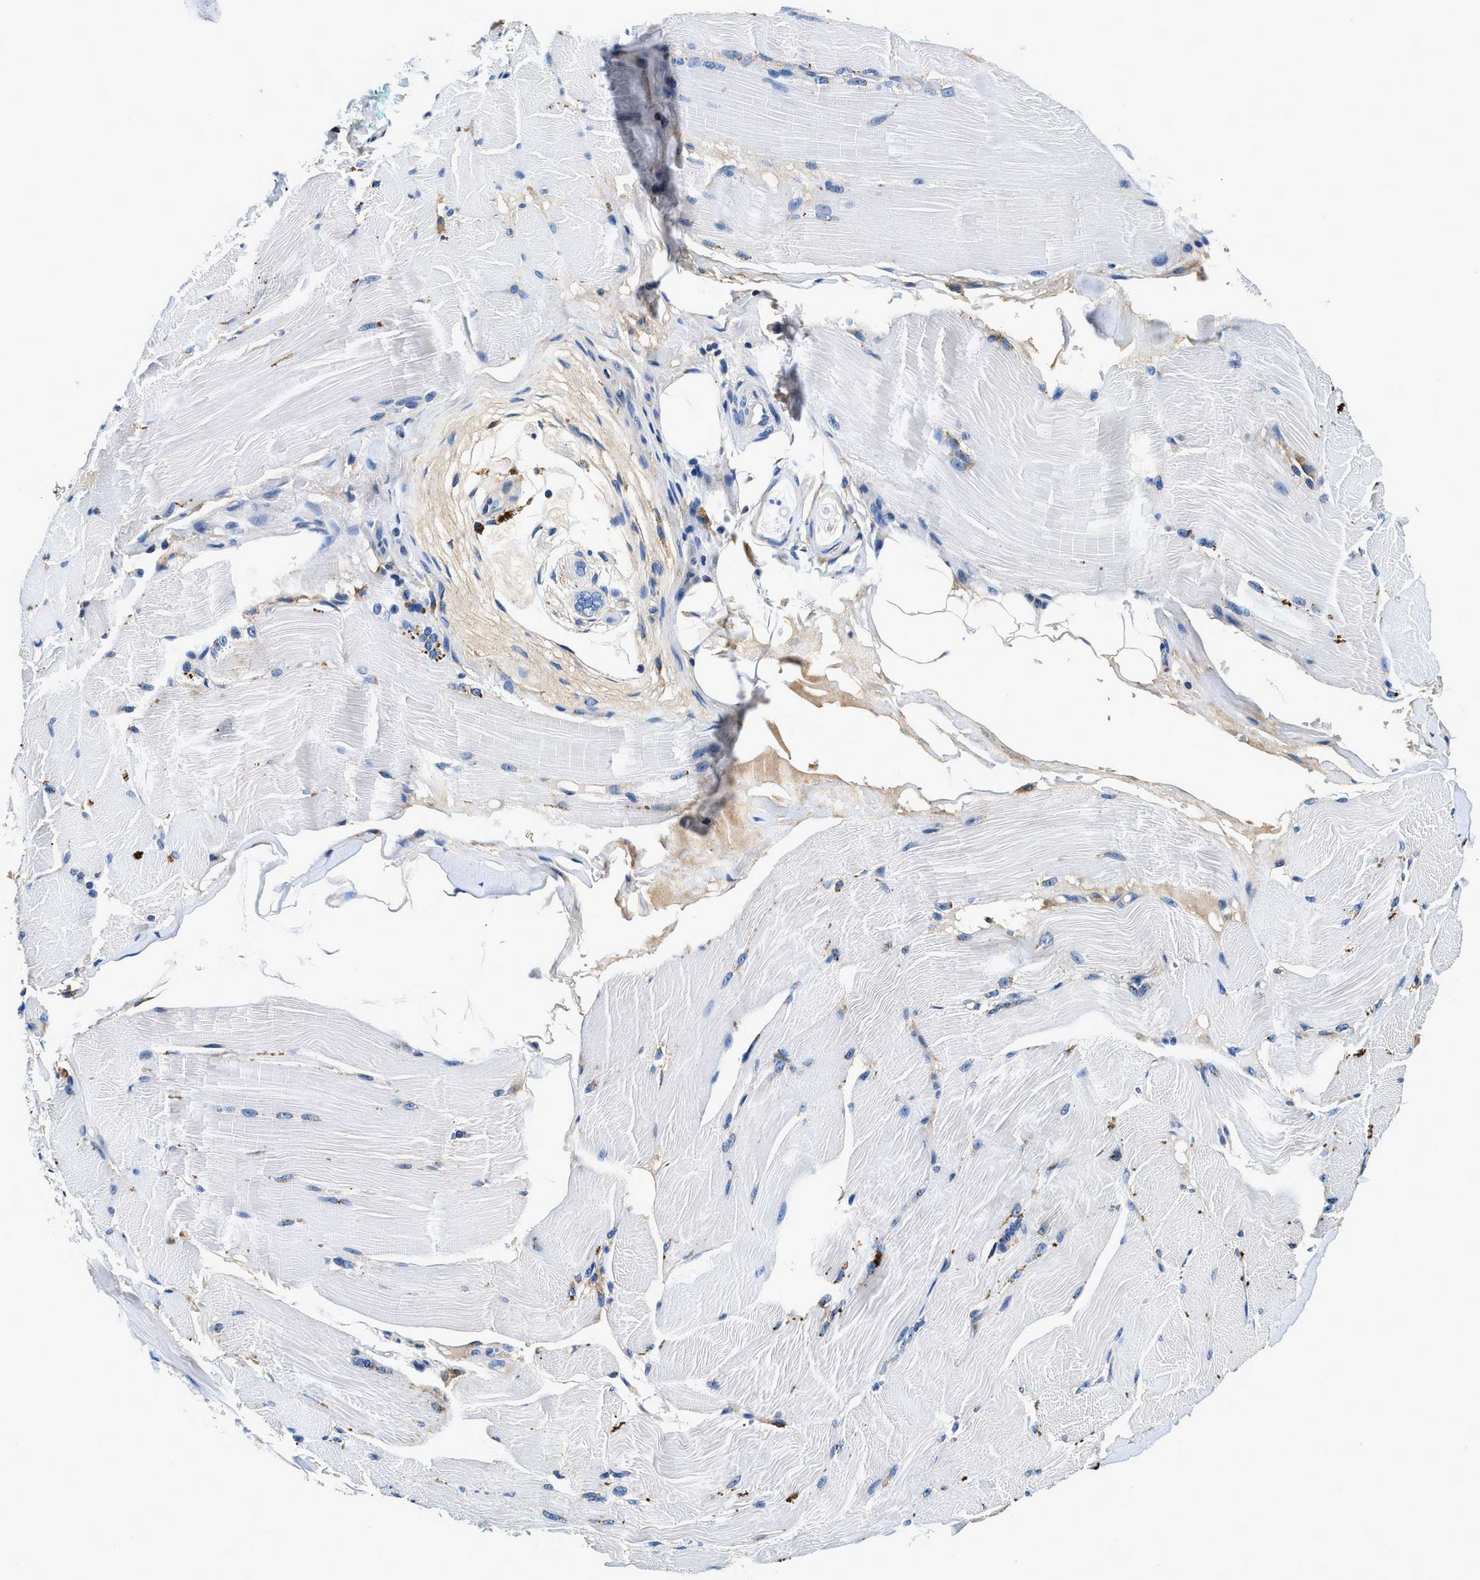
{"staining": {"intensity": "negative", "quantity": "none", "location": "none"}, "tissue": "skeletal muscle", "cell_type": "Myocytes", "image_type": "normal", "snomed": [{"axis": "morphology", "description": "Normal tissue, NOS"}, {"axis": "topography", "description": "Skin"}, {"axis": "topography", "description": "Skeletal muscle"}], "caption": "DAB (3,3'-diaminobenzidine) immunohistochemical staining of benign skeletal muscle reveals no significant positivity in myocytes.", "gene": "ZFAND3", "patient": {"sex": "male", "age": 83}}